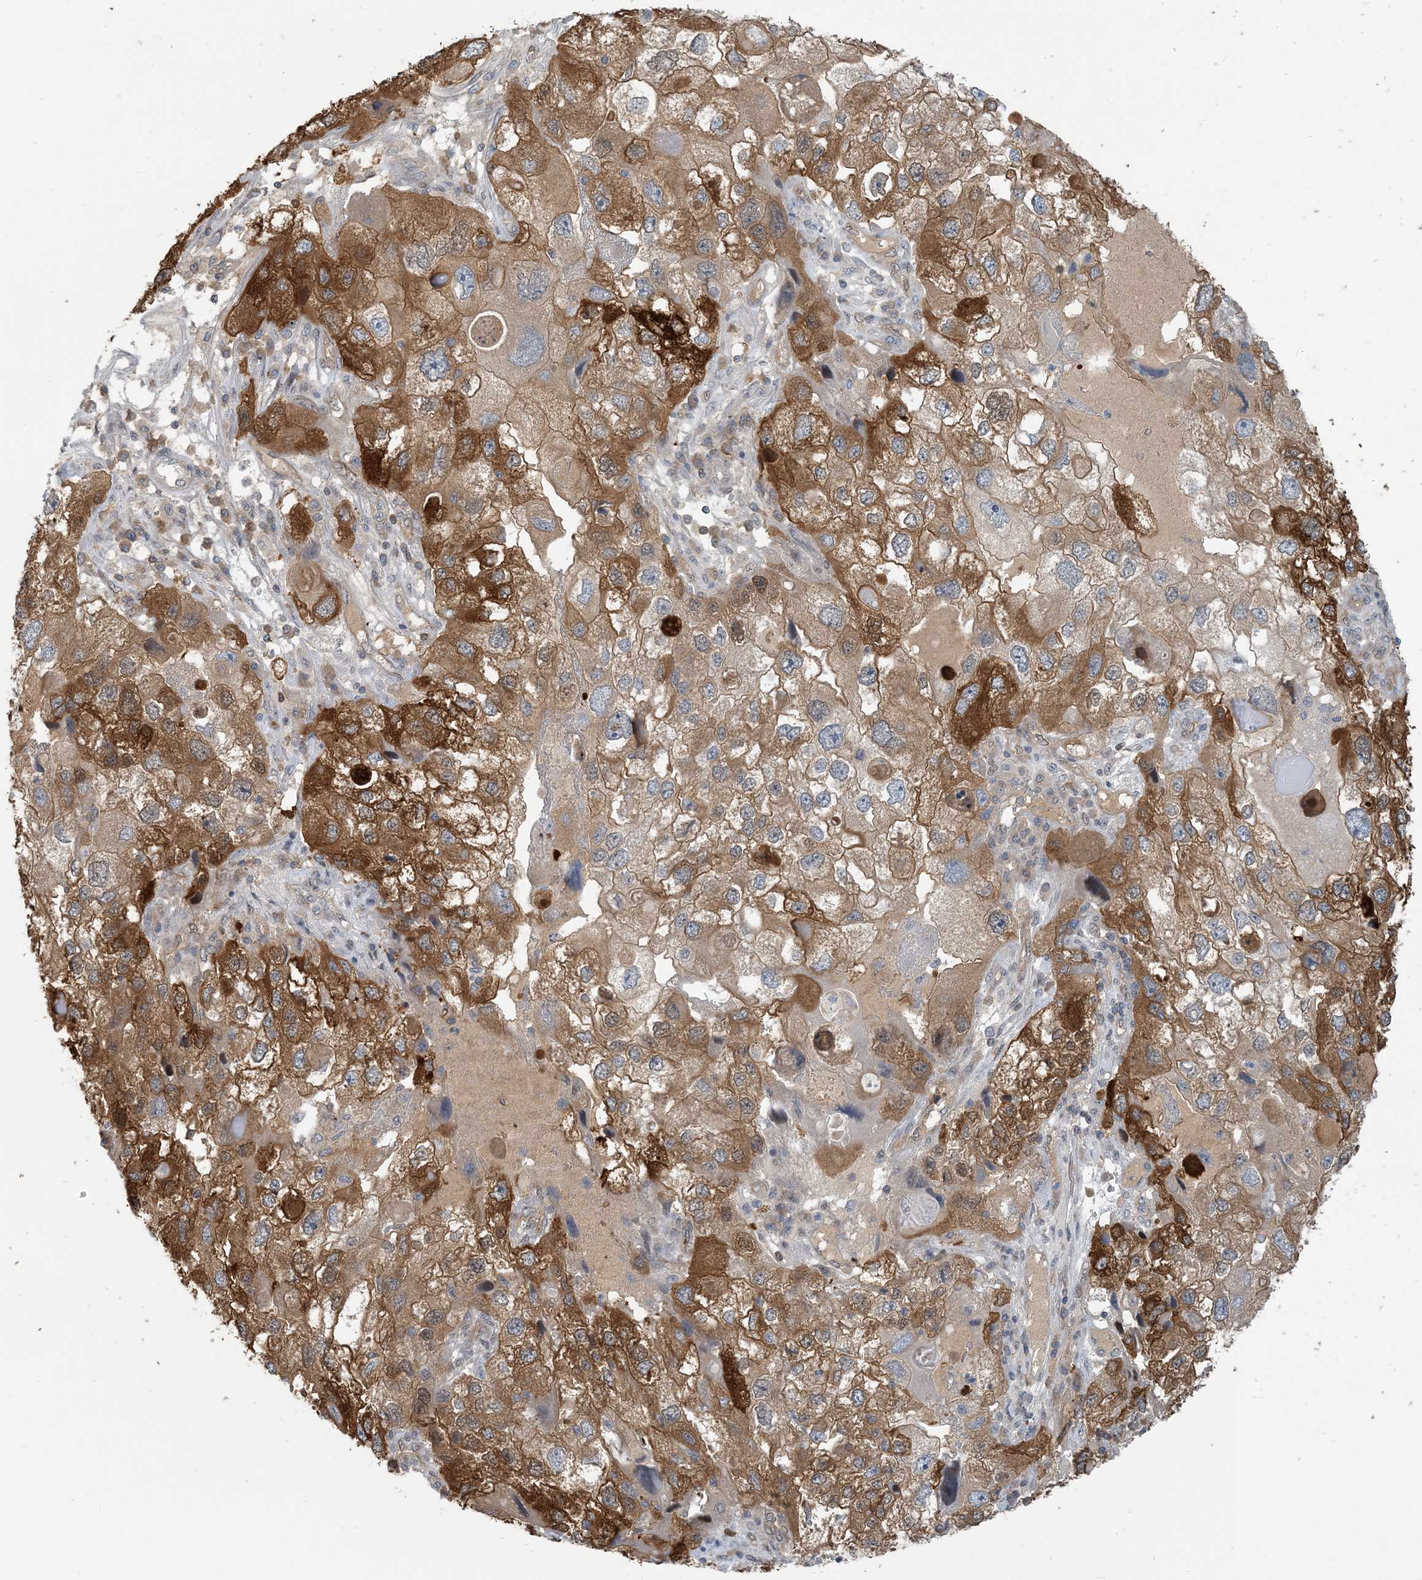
{"staining": {"intensity": "strong", "quantity": ">75%", "location": "cytoplasmic/membranous"}, "tissue": "endometrial cancer", "cell_type": "Tumor cells", "image_type": "cancer", "snomed": [{"axis": "morphology", "description": "Adenocarcinoma, NOS"}, {"axis": "topography", "description": "Endometrium"}], "caption": "The photomicrograph shows immunohistochemical staining of endometrial adenocarcinoma. There is strong cytoplasmic/membranous expression is present in approximately >75% of tumor cells.", "gene": "ZC3H12A", "patient": {"sex": "female", "age": 49}}